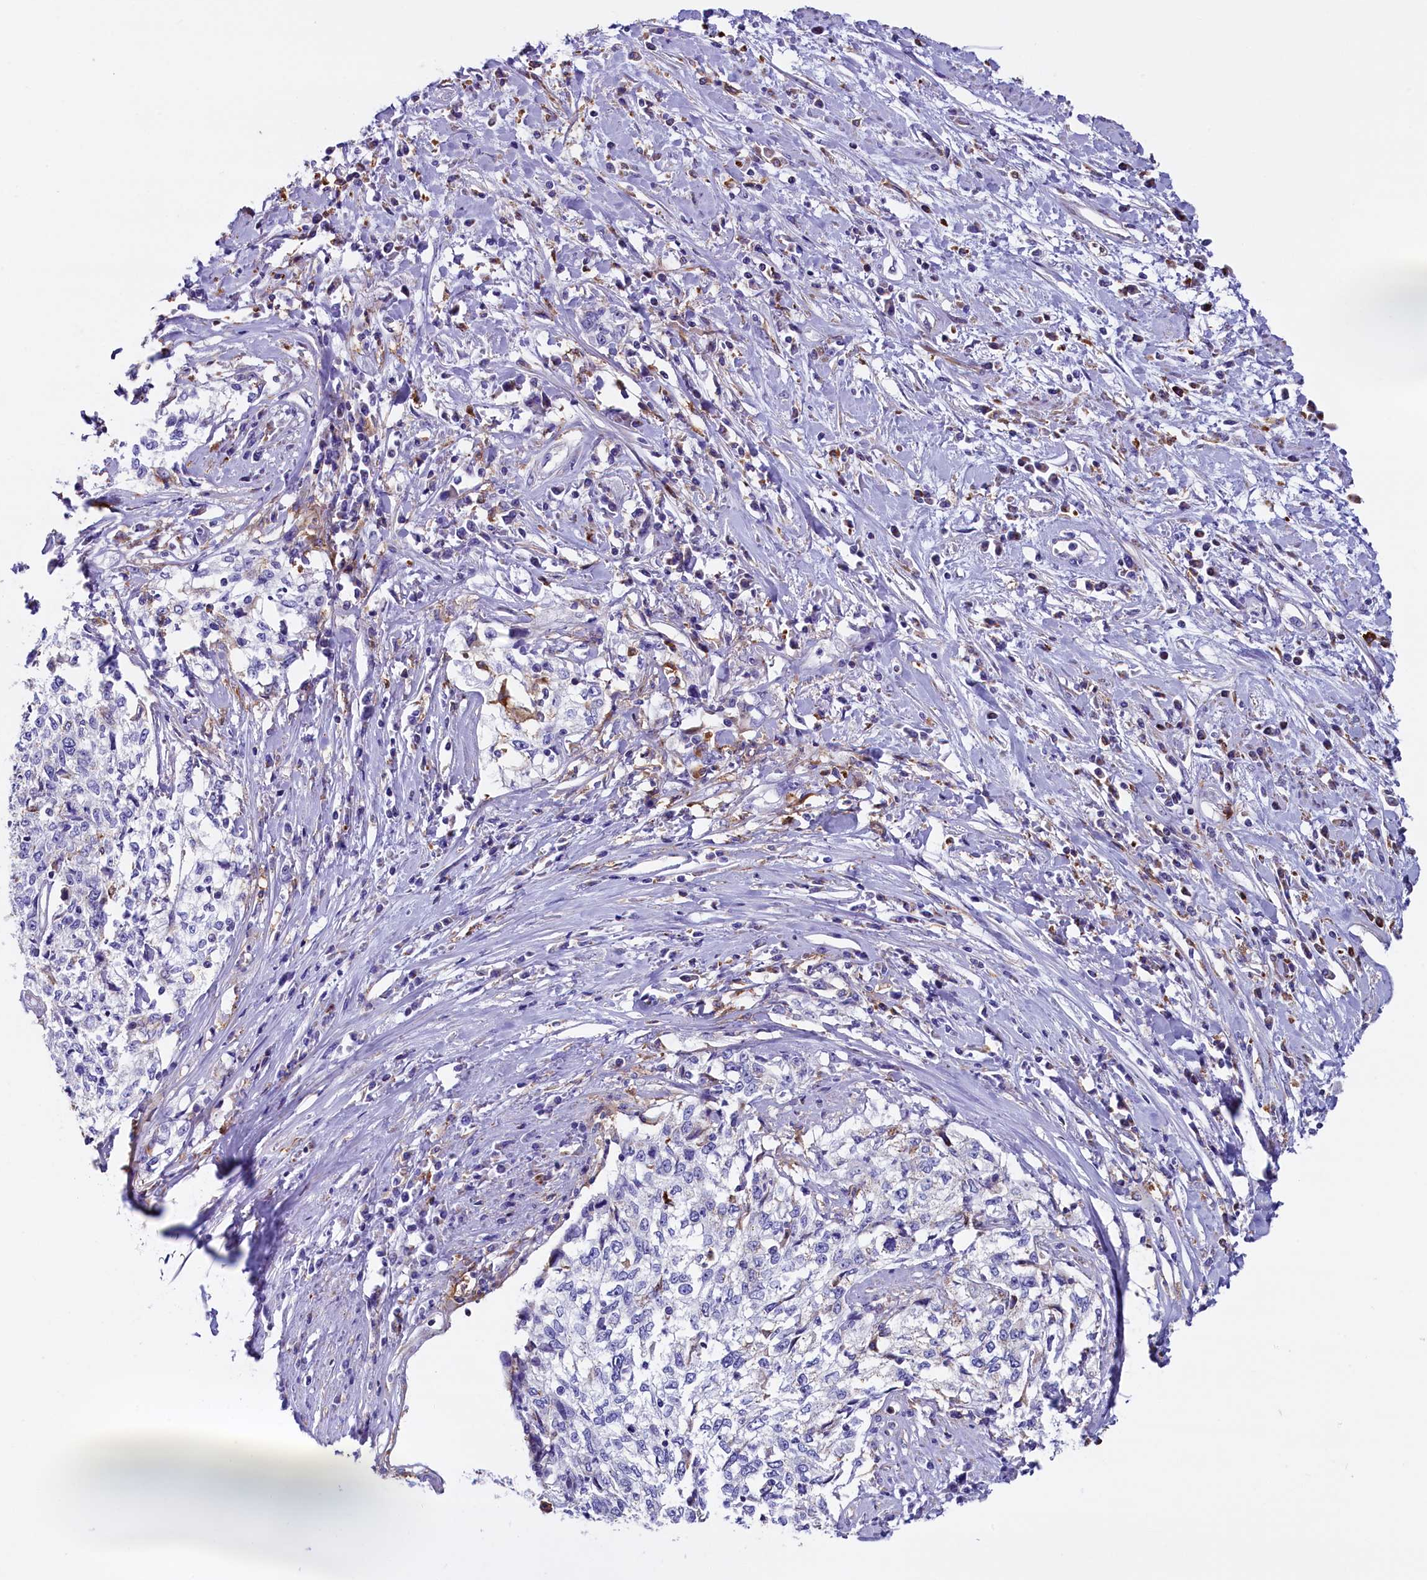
{"staining": {"intensity": "negative", "quantity": "none", "location": "none"}, "tissue": "cervical cancer", "cell_type": "Tumor cells", "image_type": "cancer", "snomed": [{"axis": "morphology", "description": "Squamous cell carcinoma, NOS"}, {"axis": "topography", "description": "Cervix"}], "caption": "The histopathology image demonstrates no significant positivity in tumor cells of squamous cell carcinoma (cervical).", "gene": "IL20RA", "patient": {"sex": "female", "age": 57}}